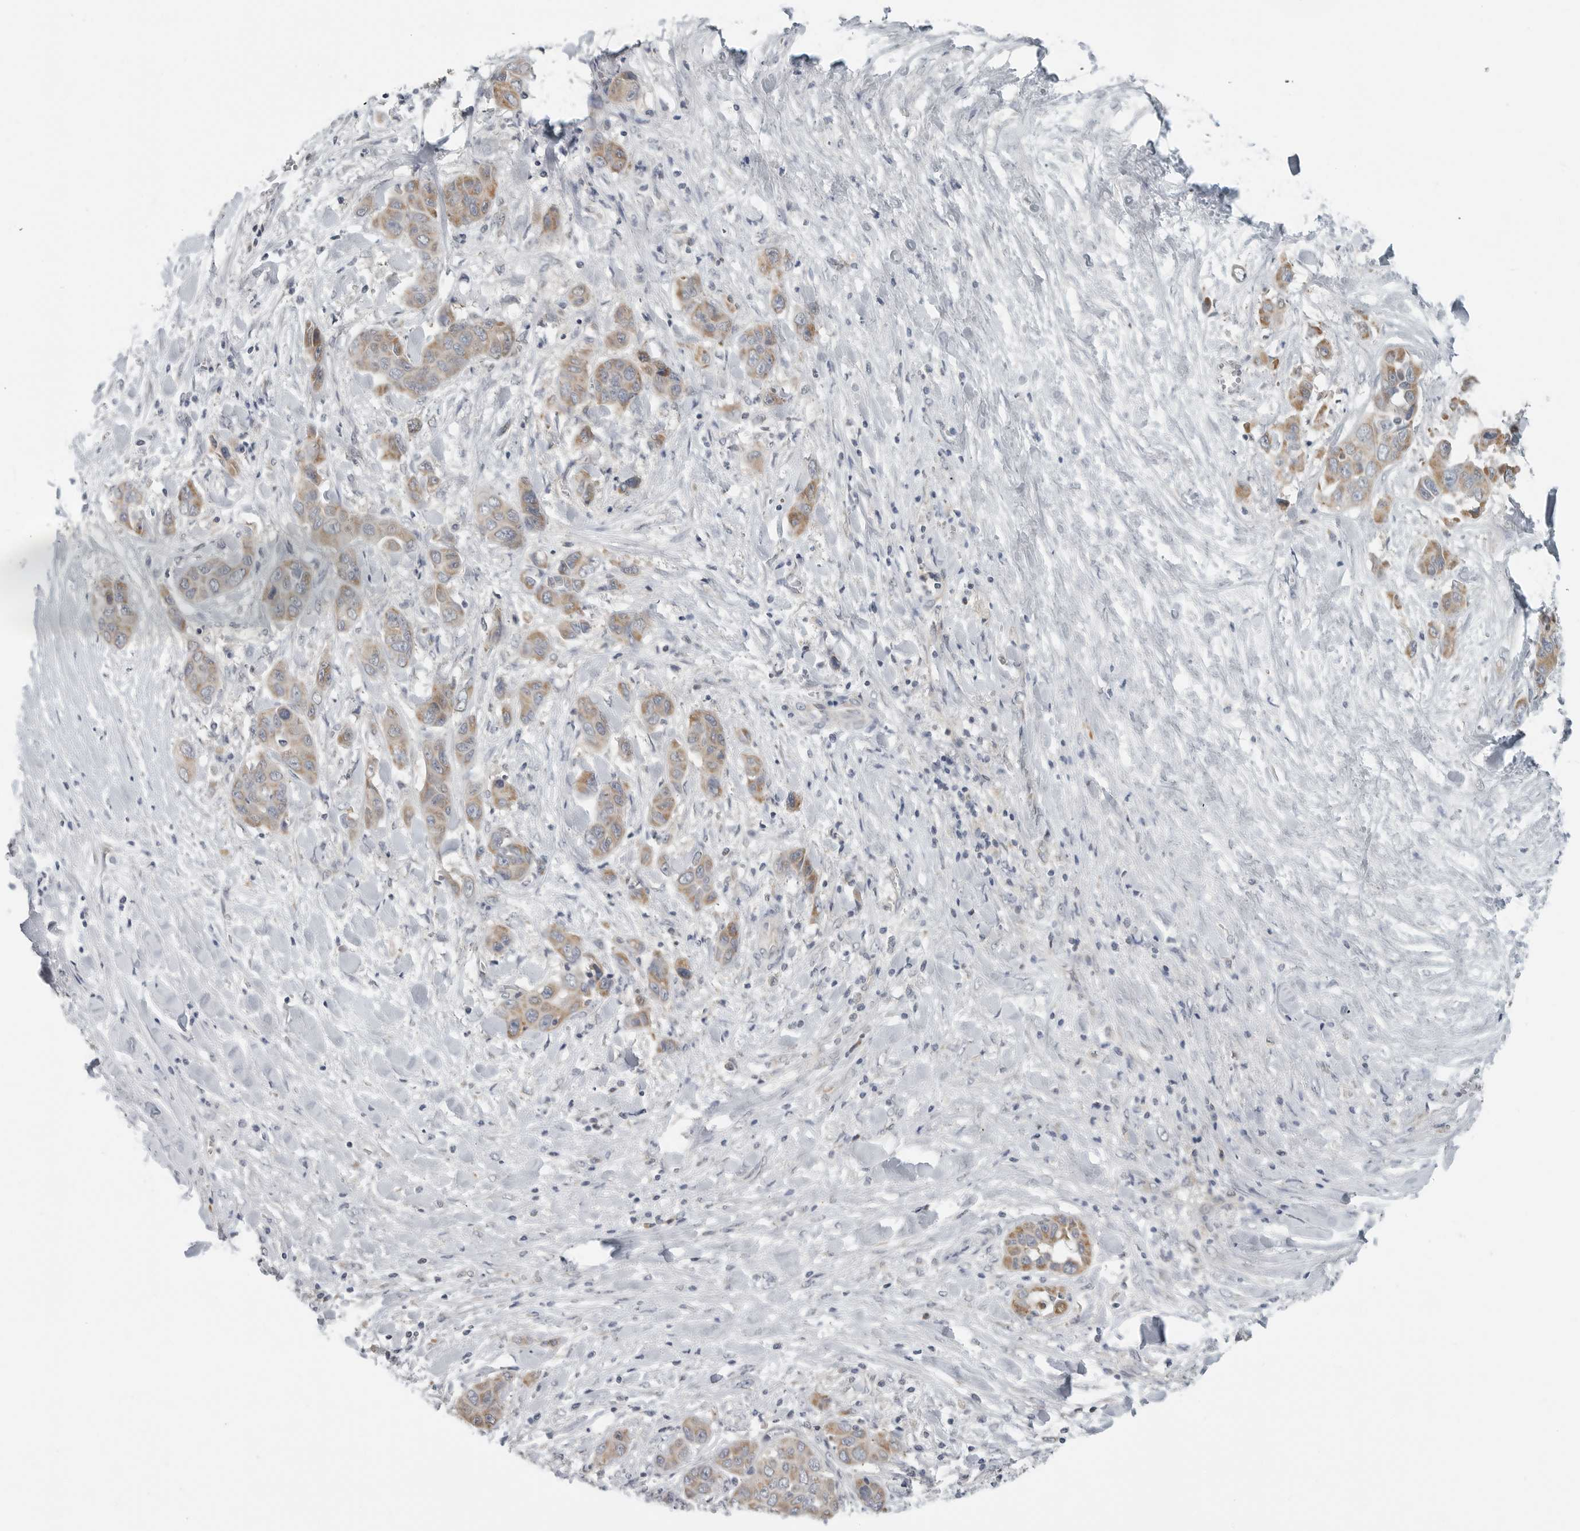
{"staining": {"intensity": "moderate", "quantity": ">75%", "location": "cytoplasmic/membranous"}, "tissue": "liver cancer", "cell_type": "Tumor cells", "image_type": "cancer", "snomed": [{"axis": "morphology", "description": "Cholangiocarcinoma"}, {"axis": "topography", "description": "Liver"}], "caption": "Human liver cancer (cholangiocarcinoma) stained for a protein (brown) exhibits moderate cytoplasmic/membranous positive expression in approximately >75% of tumor cells.", "gene": "IL12RB2", "patient": {"sex": "female", "age": 52}}